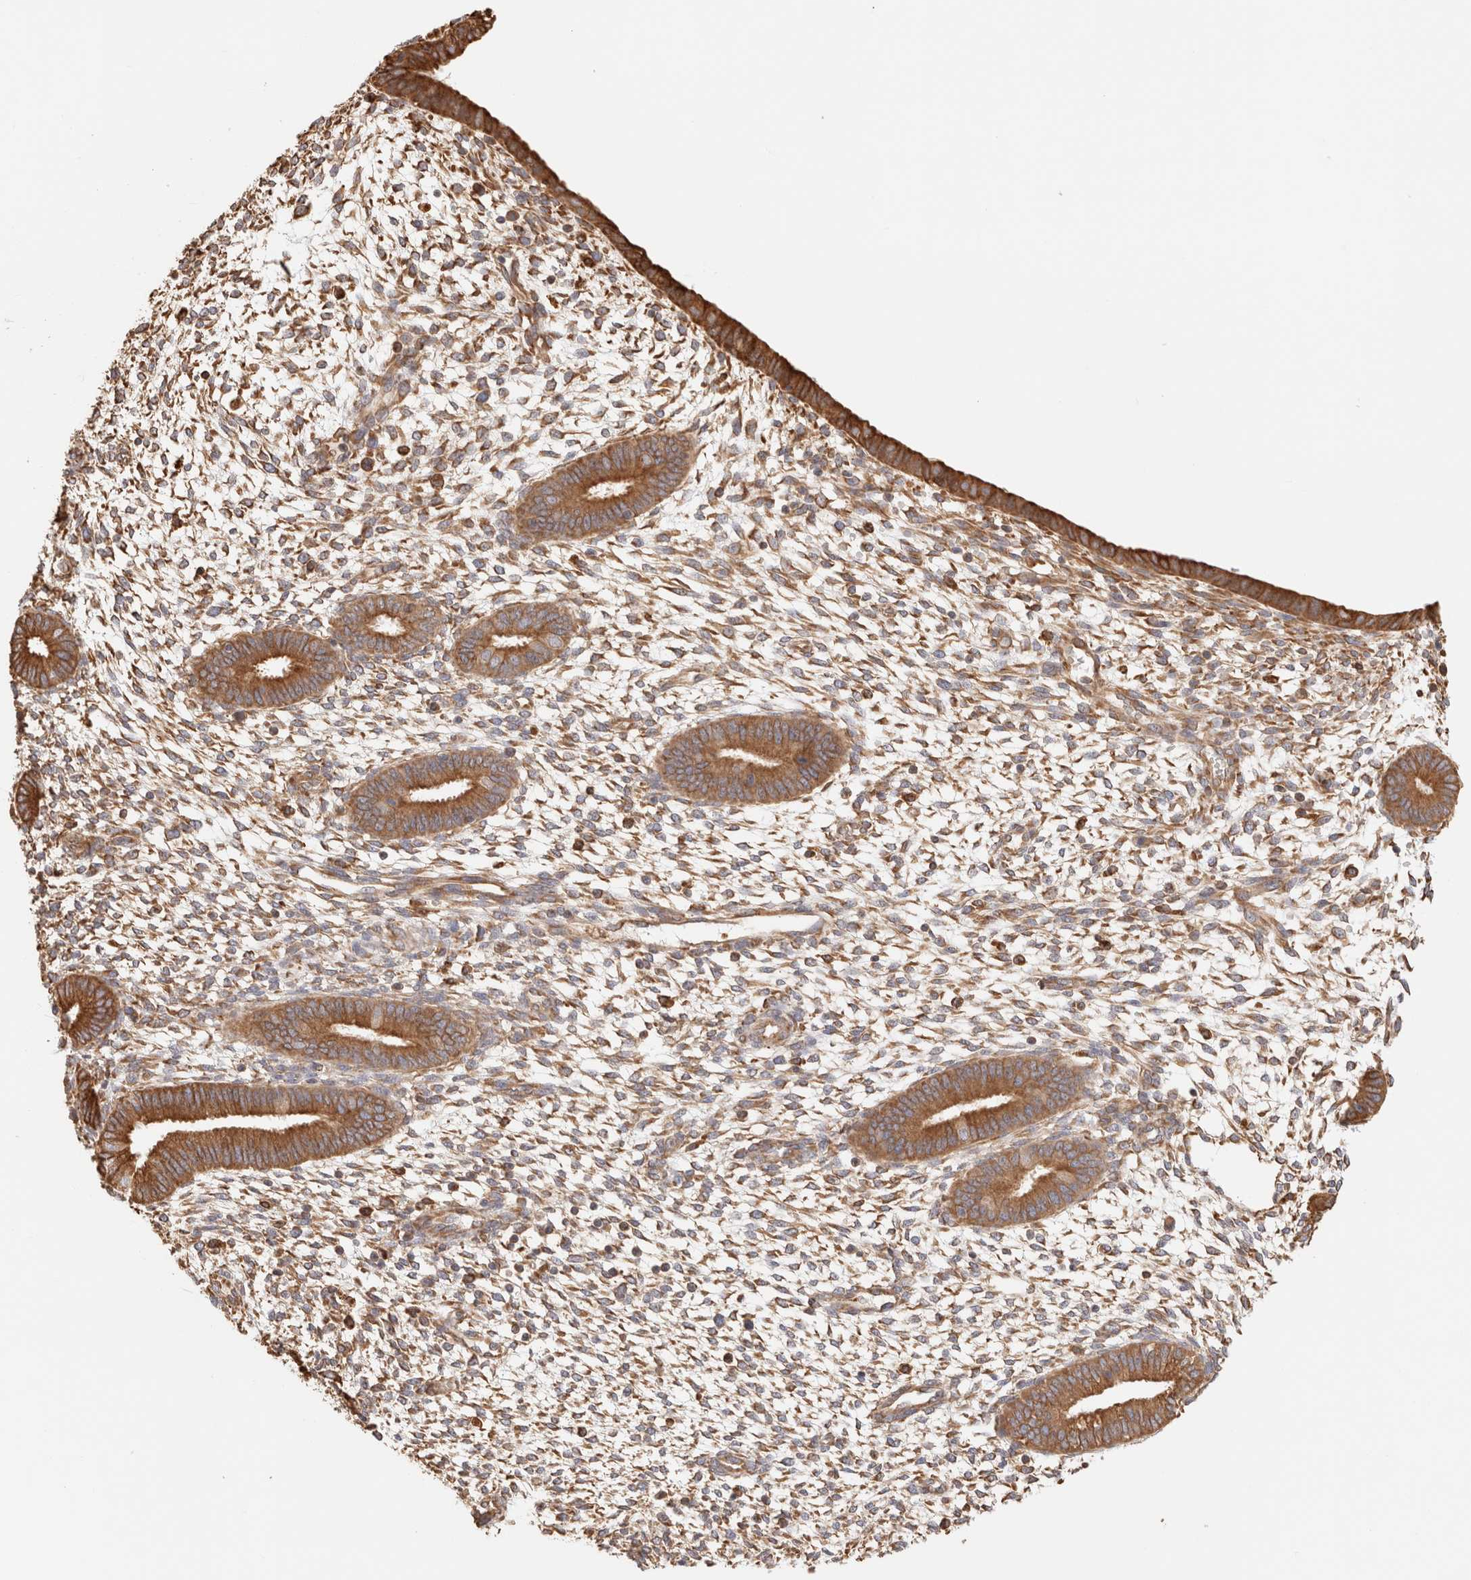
{"staining": {"intensity": "moderate", "quantity": "25%-75%", "location": "cytoplasmic/membranous"}, "tissue": "endometrium", "cell_type": "Cells in endometrial stroma", "image_type": "normal", "snomed": [{"axis": "morphology", "description": "Normal tissue, NOS"}, {"axis": "topography", "description": "Endometrium"}], "caption": "Immunohistochemistry (DAB (3,3'-diaminobenzidine)) staining of benign human endometrium demonstrates moderate cytoplasmic/membranous protein positivity in approximately 25%-75% of cells in endometrial stroma. The staining was performed using DAB (3,3'-diaminobenzidine) to visualize the protein expression in brown, while the nuclei were stained in blue with hematoxylin (Magnification: 20x).", "gene": "FER", "patient": {"sex": "female", "age": 46}}